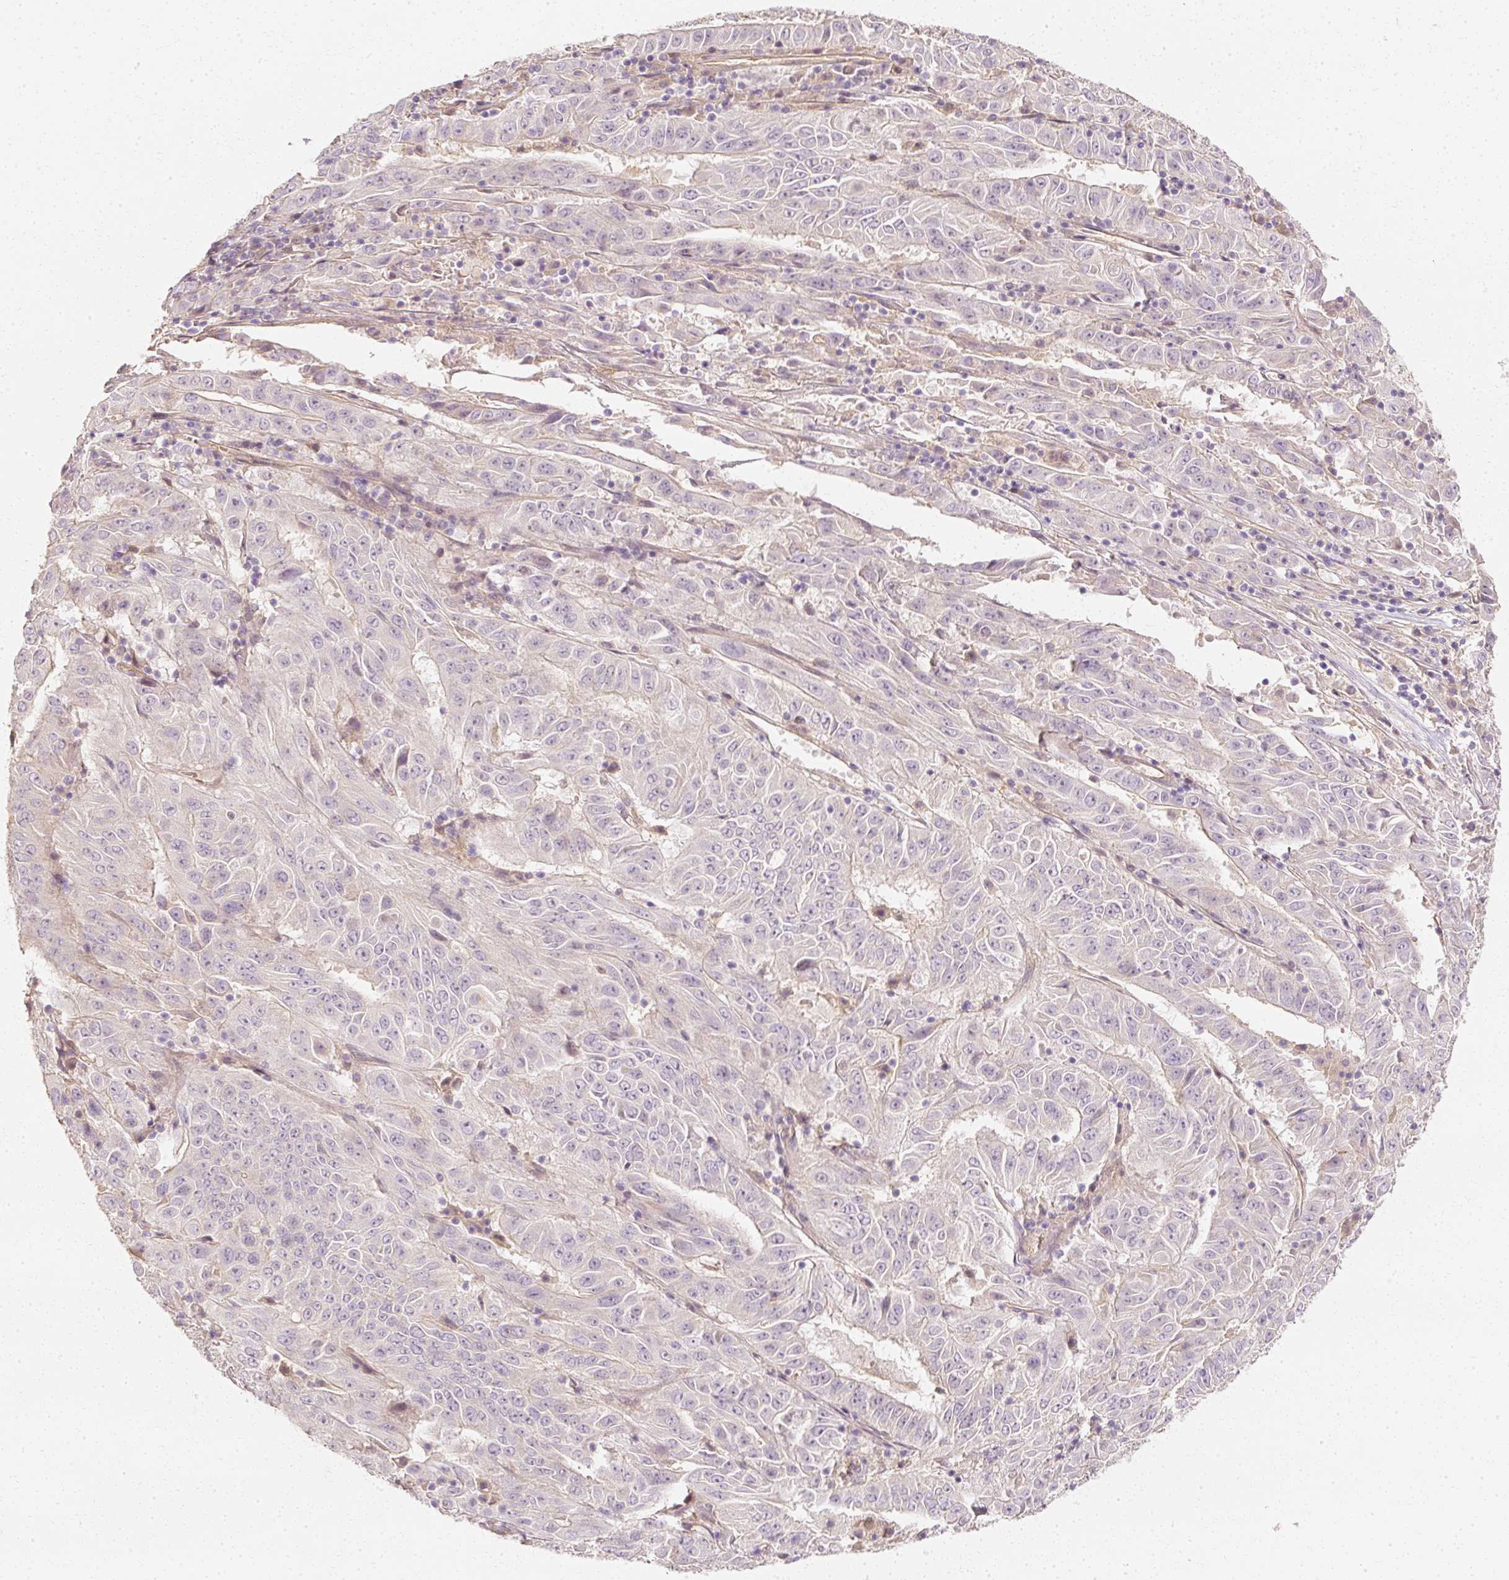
{"staining": {"intensity": "negative", "quantity": "none", "location": "none"}, "tissue": "pancreatic cancer", "cell_type": "Tumor cells", "image_type": "cancer", "snomed": [{"axis": "morphology", "description": "Adenocarcinoma, NOS"}, {"axis": "topography", "description": "Pancreas"}], "caption": "Tumor cells are negative for protein expression in human pancreatic adenocarcinoma. (Brightfield microscopy of DAB immunohistochemistry (IHC) at high magnification).", "gene": "GNAQ", "patient": {"sex": "male", "age": 63}}